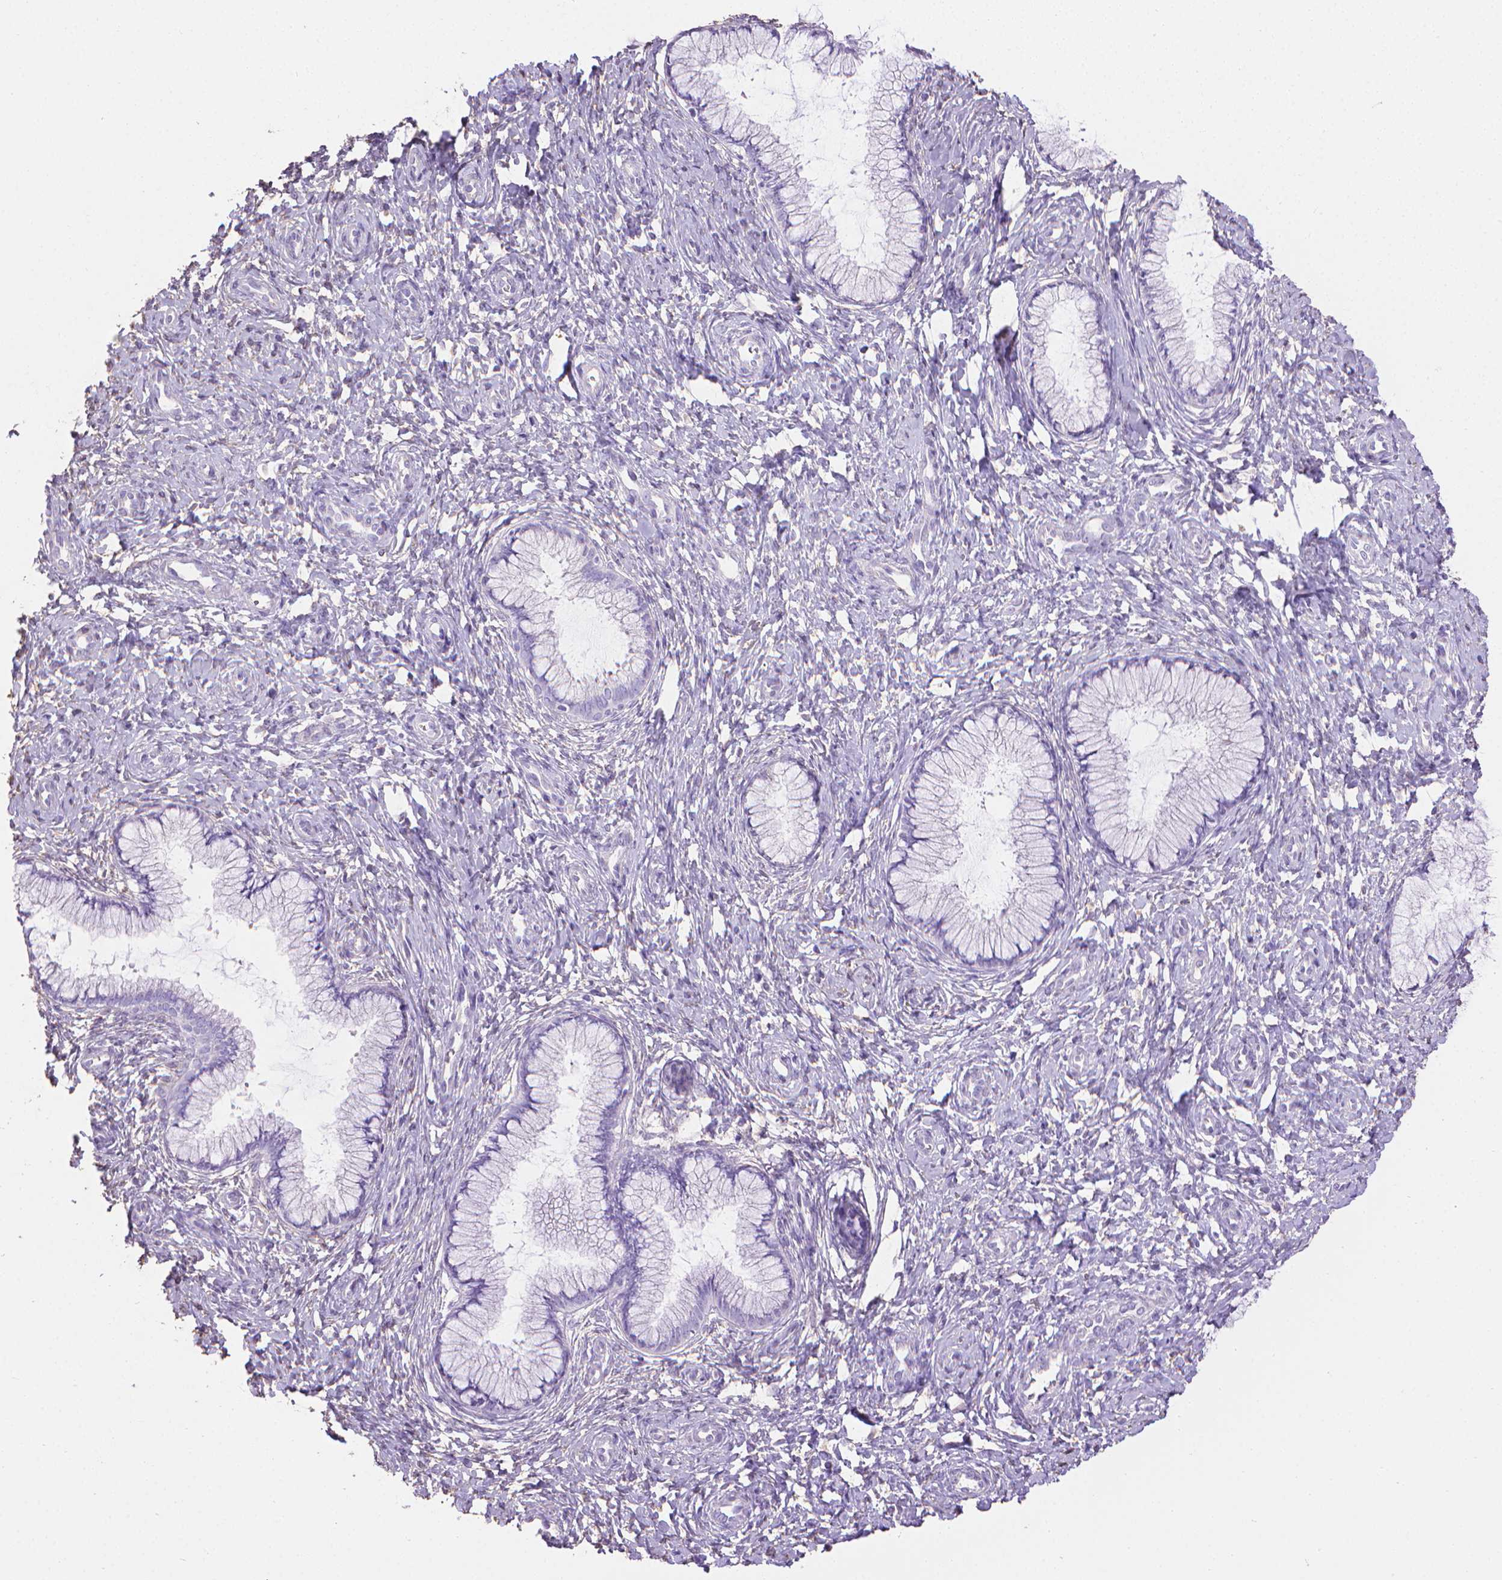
{"staining": {"intensity": "negative", "quantity": "none", "location": "none"}, "tissue": "cervix", "cell_type": "Glandular cells", "image_type": "normal", "snomed": [{"axis": "morphology", "description": "Normal tissue, NOS"}, {"axis": "topography", "description": "Cervix"}], "caption": "Immunohistochemistry photomicrograph of benign human cervix stained for a protein (brown), which exhibits no staining in glandular cells. The staining is performed using DAB (3,3'-diaminobenzidine) brown chromogen with nuclei counter-stained in using hematoxylin.", "gene": "PNMA2", "patient": {"sex": "female", "age": 37}}